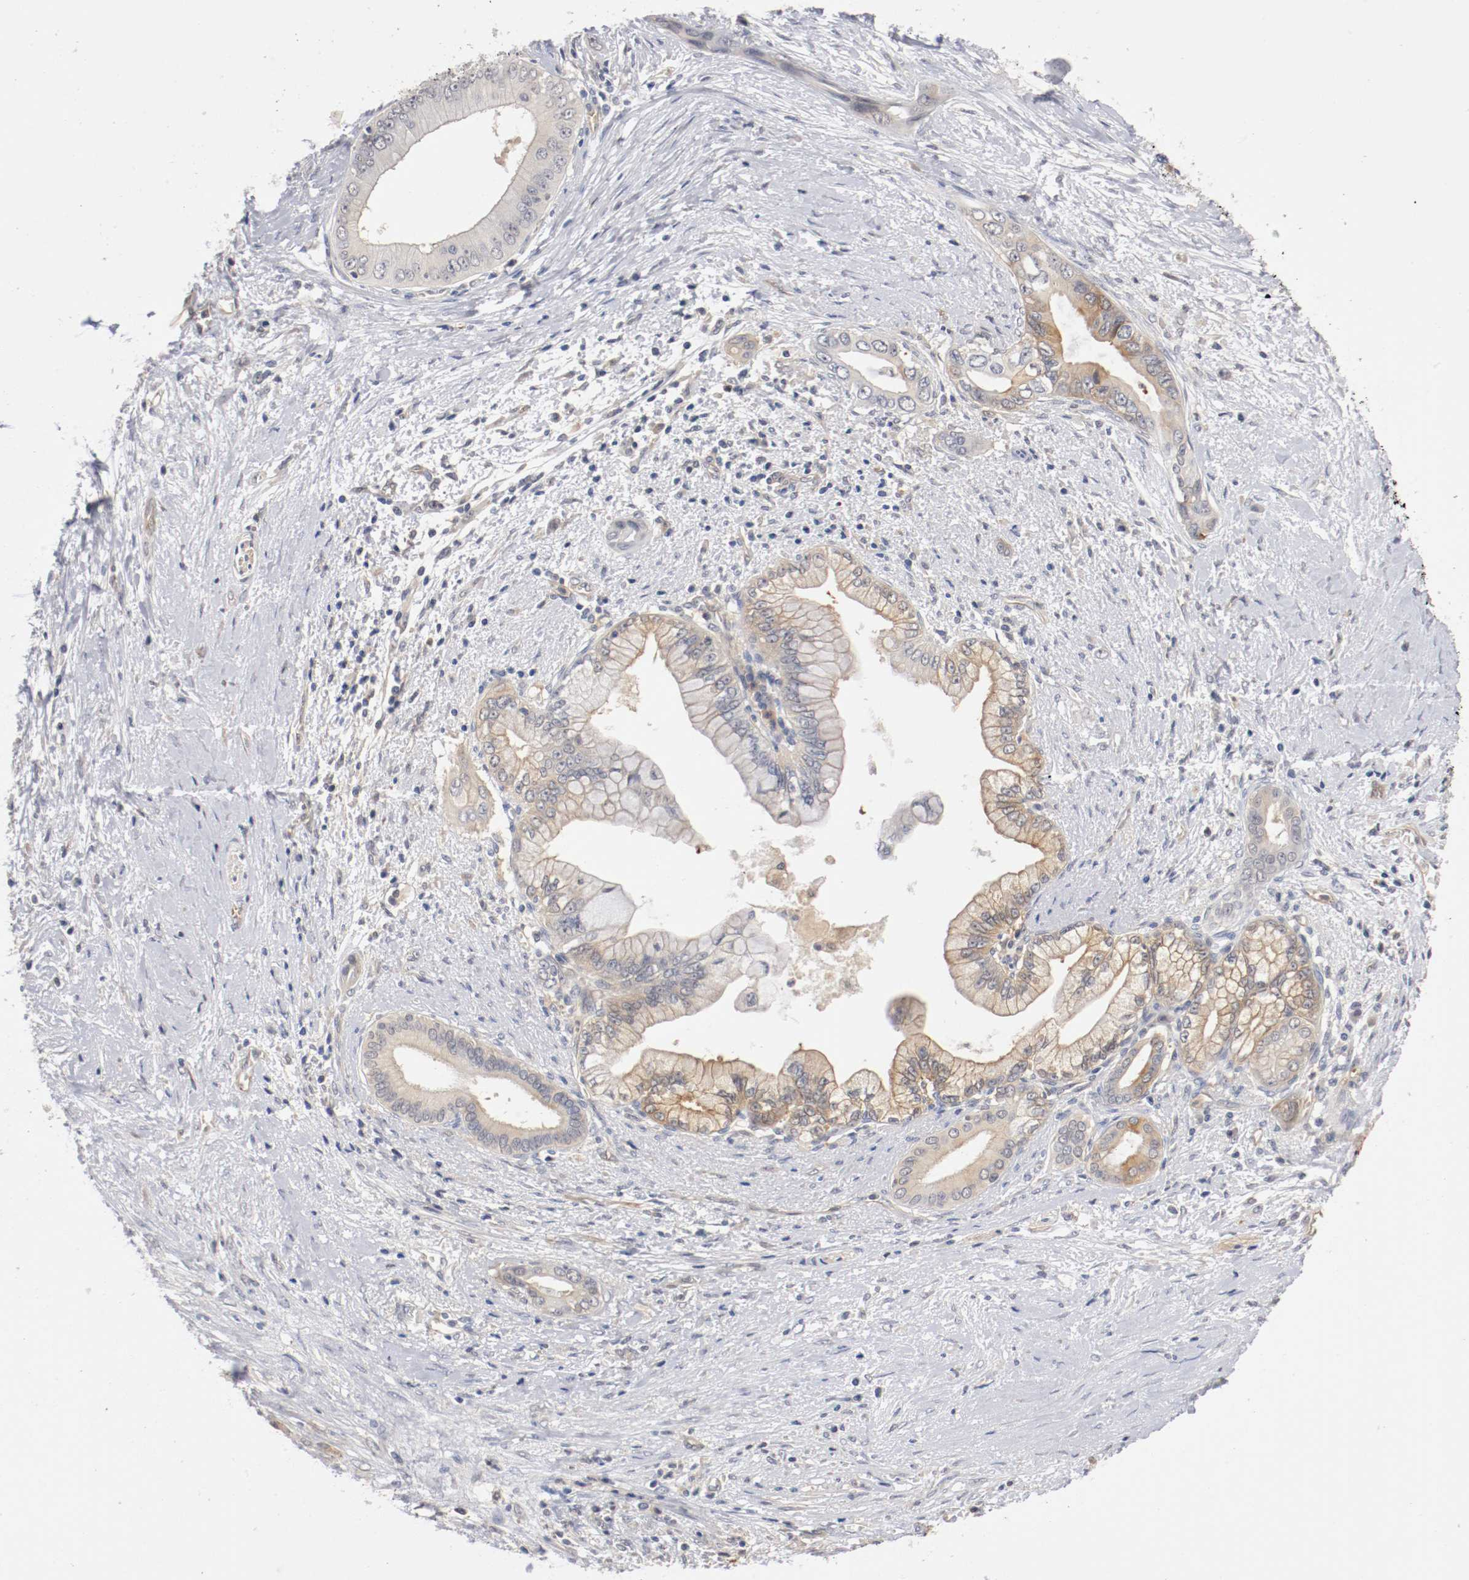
{"staining": {"intensity": "weak", "quantity": "25%-75%", "location": "cytoplasmic/membranous"}, "tissue": "pancreatic cancer", "cell_type": "Tumor cells", "image_type": "cancer", "snomed": [{"axis": "morphology", "description": "Adenocarcinoma, NOS"}, {"axis": "topography", "description": "Pancreas"}], "caption": "Immunohistochemical staining of human pancreatic adenocarcinoma displays low levels of weak cytoplasmic/membranous protein expression in about 25%-75% of tumor cells.", "gene": "RBM23", "patient": {"sex": "male", "age": 59}}